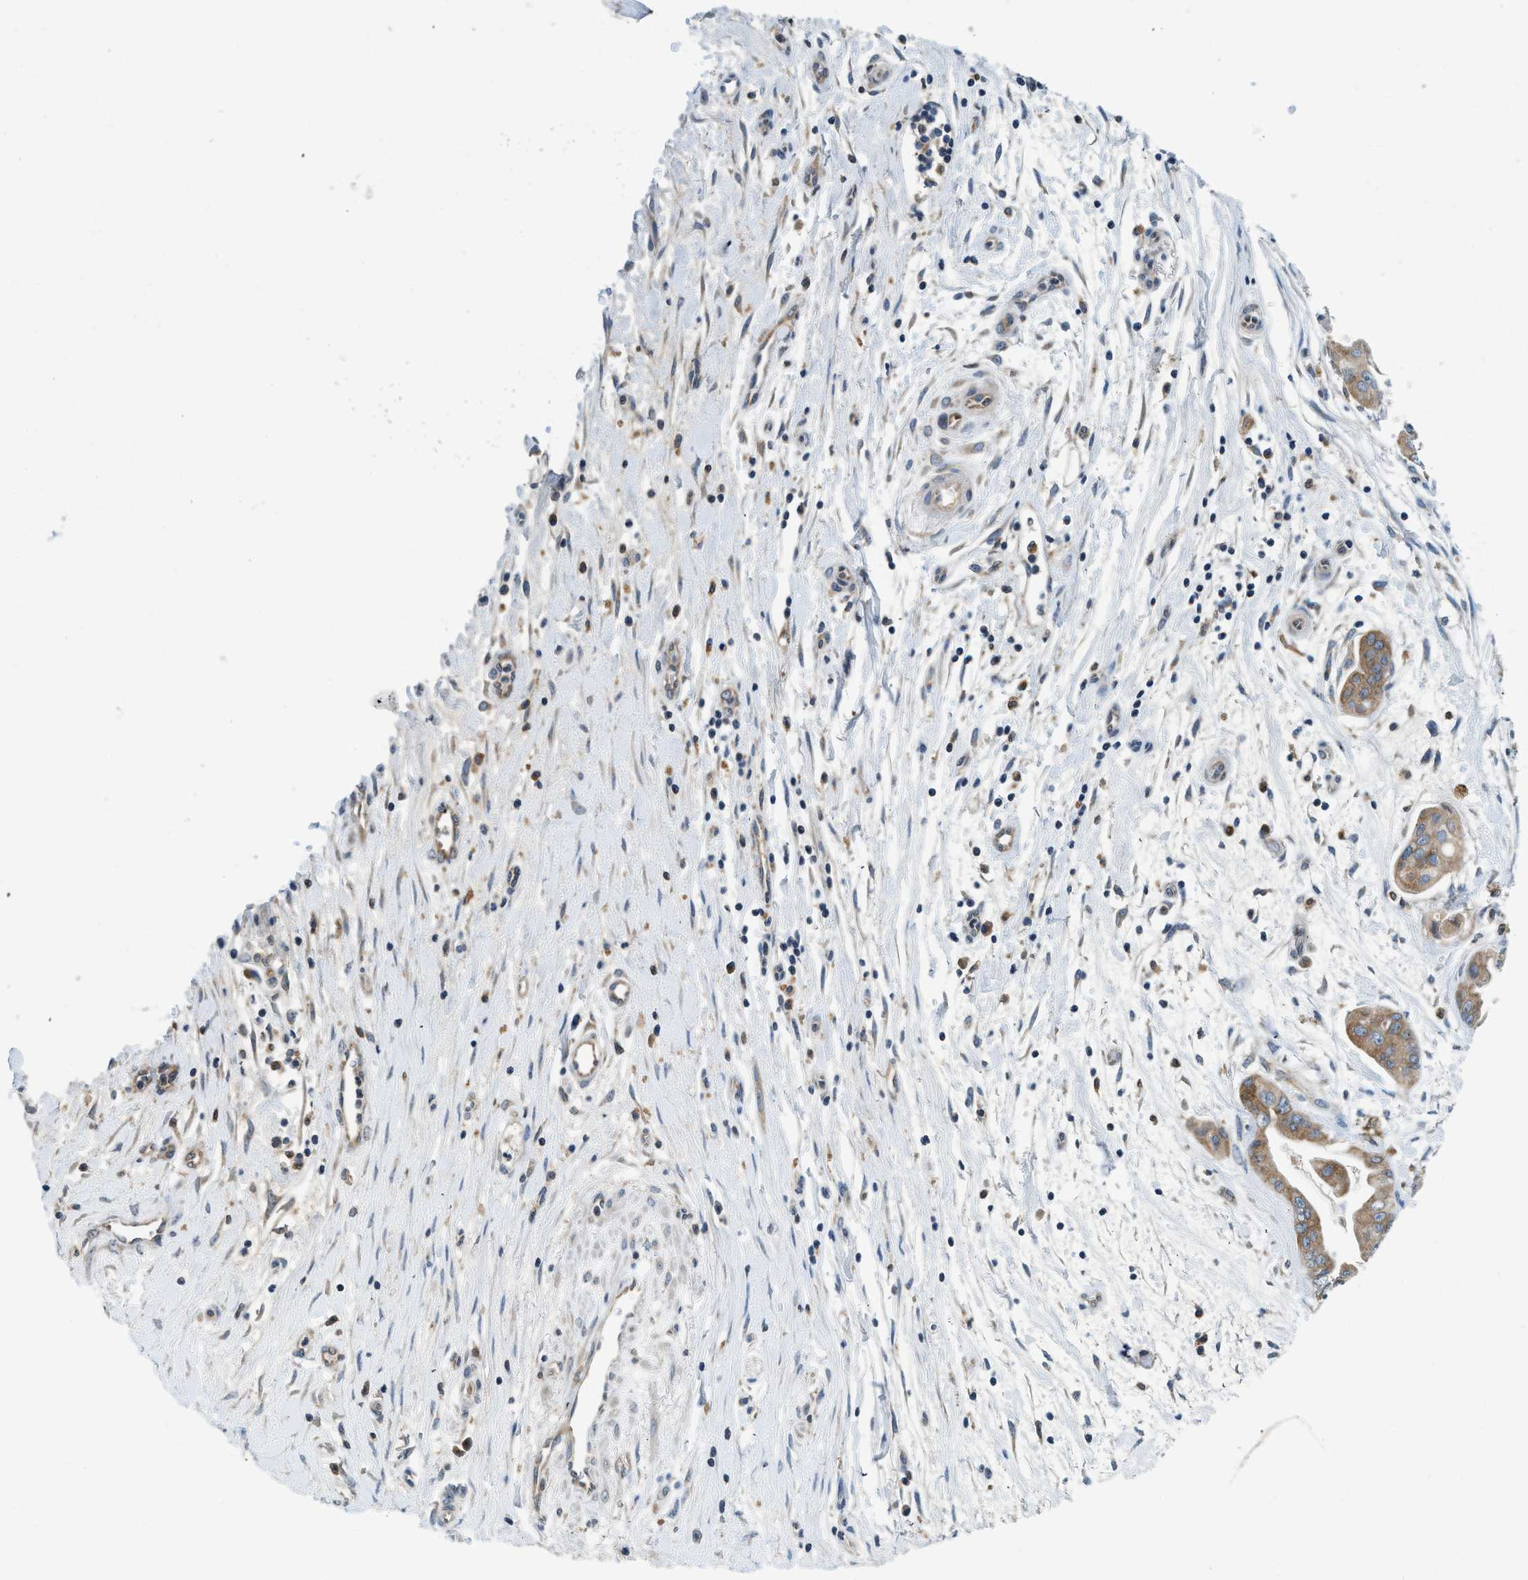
{"staining": {"intensity": "moderate", "quantity": ">75%", "location": "cytoplasmic/membranous"}, "tissue": "pancreatic cancer", "cell_type": "Tumor cells", "image_type": "cancer", "snomed": [{"axis": "morphology", "description": "Adenocarcinoma, NOS"}, {"axis": "topography", "description": "Pancreas"}], "caption": "Human pancreatic adenocarcinoma stained for a protein (brown) exhibits moderate cytoplasmic/membranous positive positivity in about >75% of tumor cells.", "gene": "BCAP31", "patient": {"sex": "female", "age": 75}}